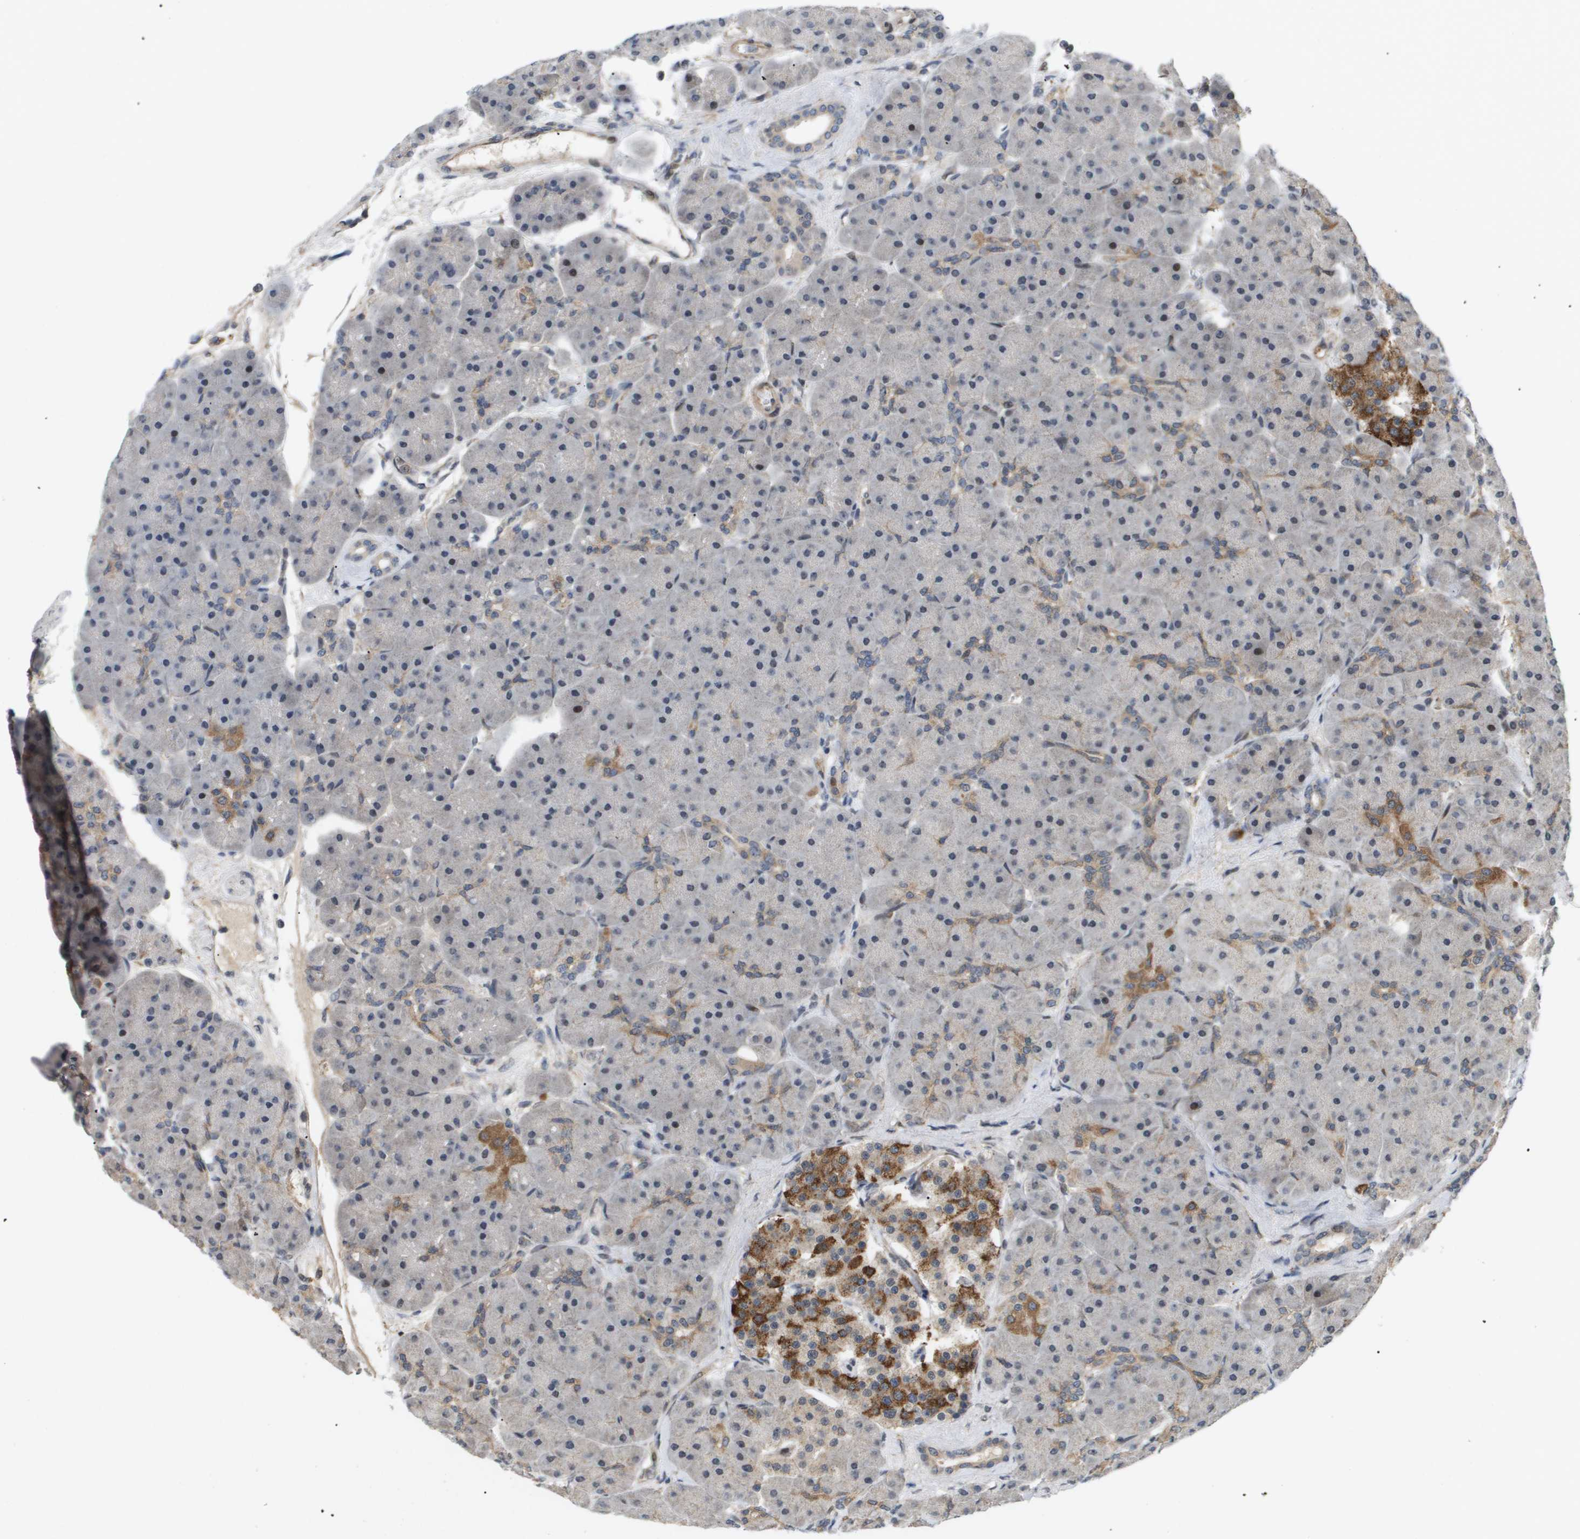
{"staining": {"intensity": "moderate", "quantity": "<25%", "location": "cytoplasmic/membranous"}, "tissue": "pancreas", "cell_type": "Exocrine glandular cells", "image_type": "normal", "snomed": [{"axis": "morphology", "description": "Normal tissue, NOS"}, {"axis": "topography", "description": "Pancreas"}], "caption": "Exocrine glandular cells show moderate cytoplasmic/membranous staining in approximately <25% of cells in unremarkable pancreas.", "gene": "PDGFB", "patient": {"sex": "male", "age": 66}}